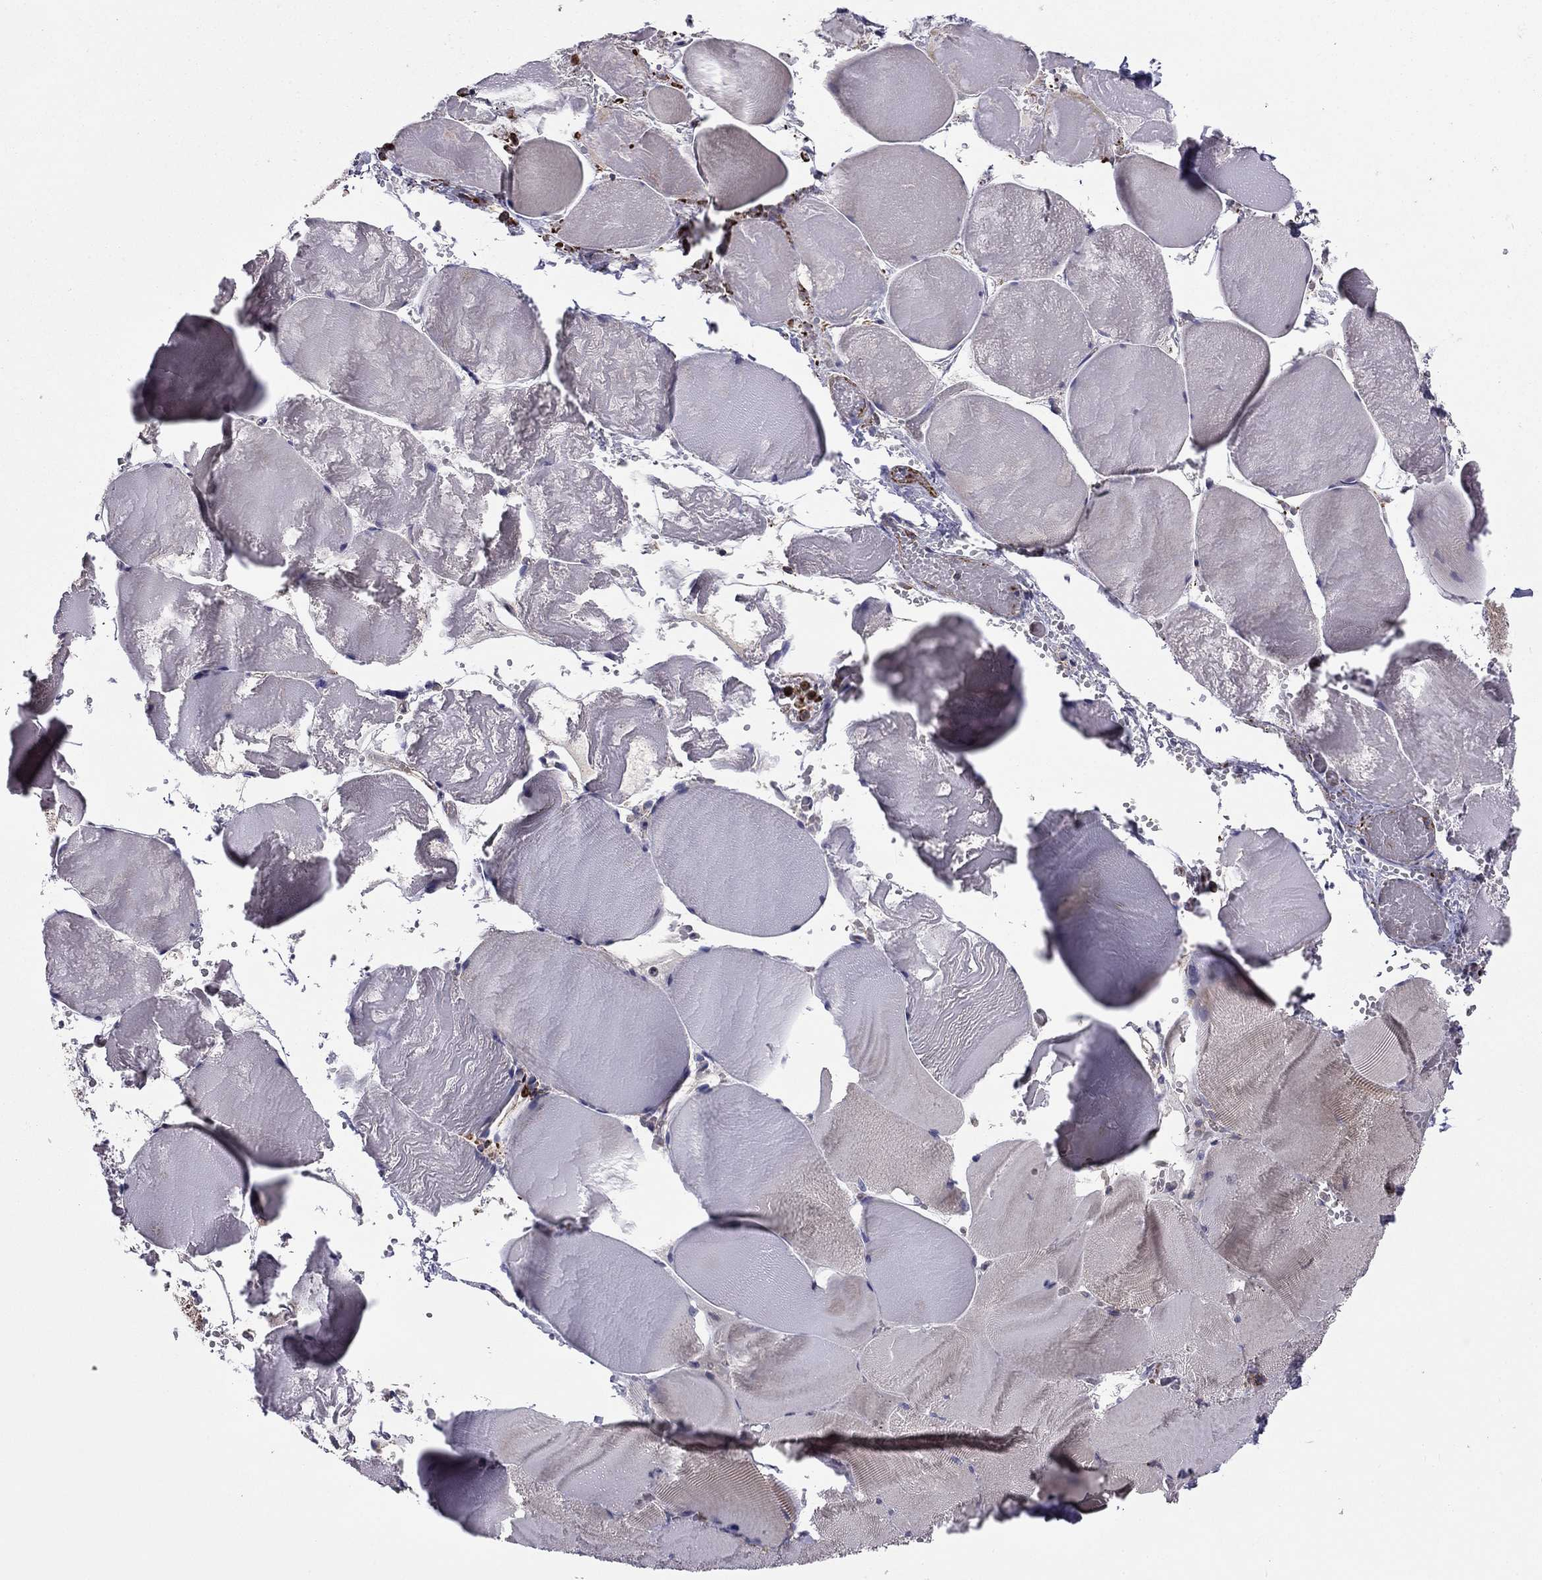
{"staining": {"intensity": "negative", "quantity": "none", "location": "none"}, "tissue": "skeletal muscle", "cell_type": "Myocytes", "image_type": "normal", "snomed": [{"axis": "morphology", "description": "Normal tissue, NOS"}, {"axis": "morphology", "description": "Malignant melanoma, Metastatic site"}, {"axis": "topography", "description": "Skeletal muscle"}], "caption": "High power microscopy photomicrograph of an IHC image of unremarkable skeletal muscle, revealing no significant expression in myocytes.", "gene": "ALG6", "patient": {"sex": "male", "age": 50}}